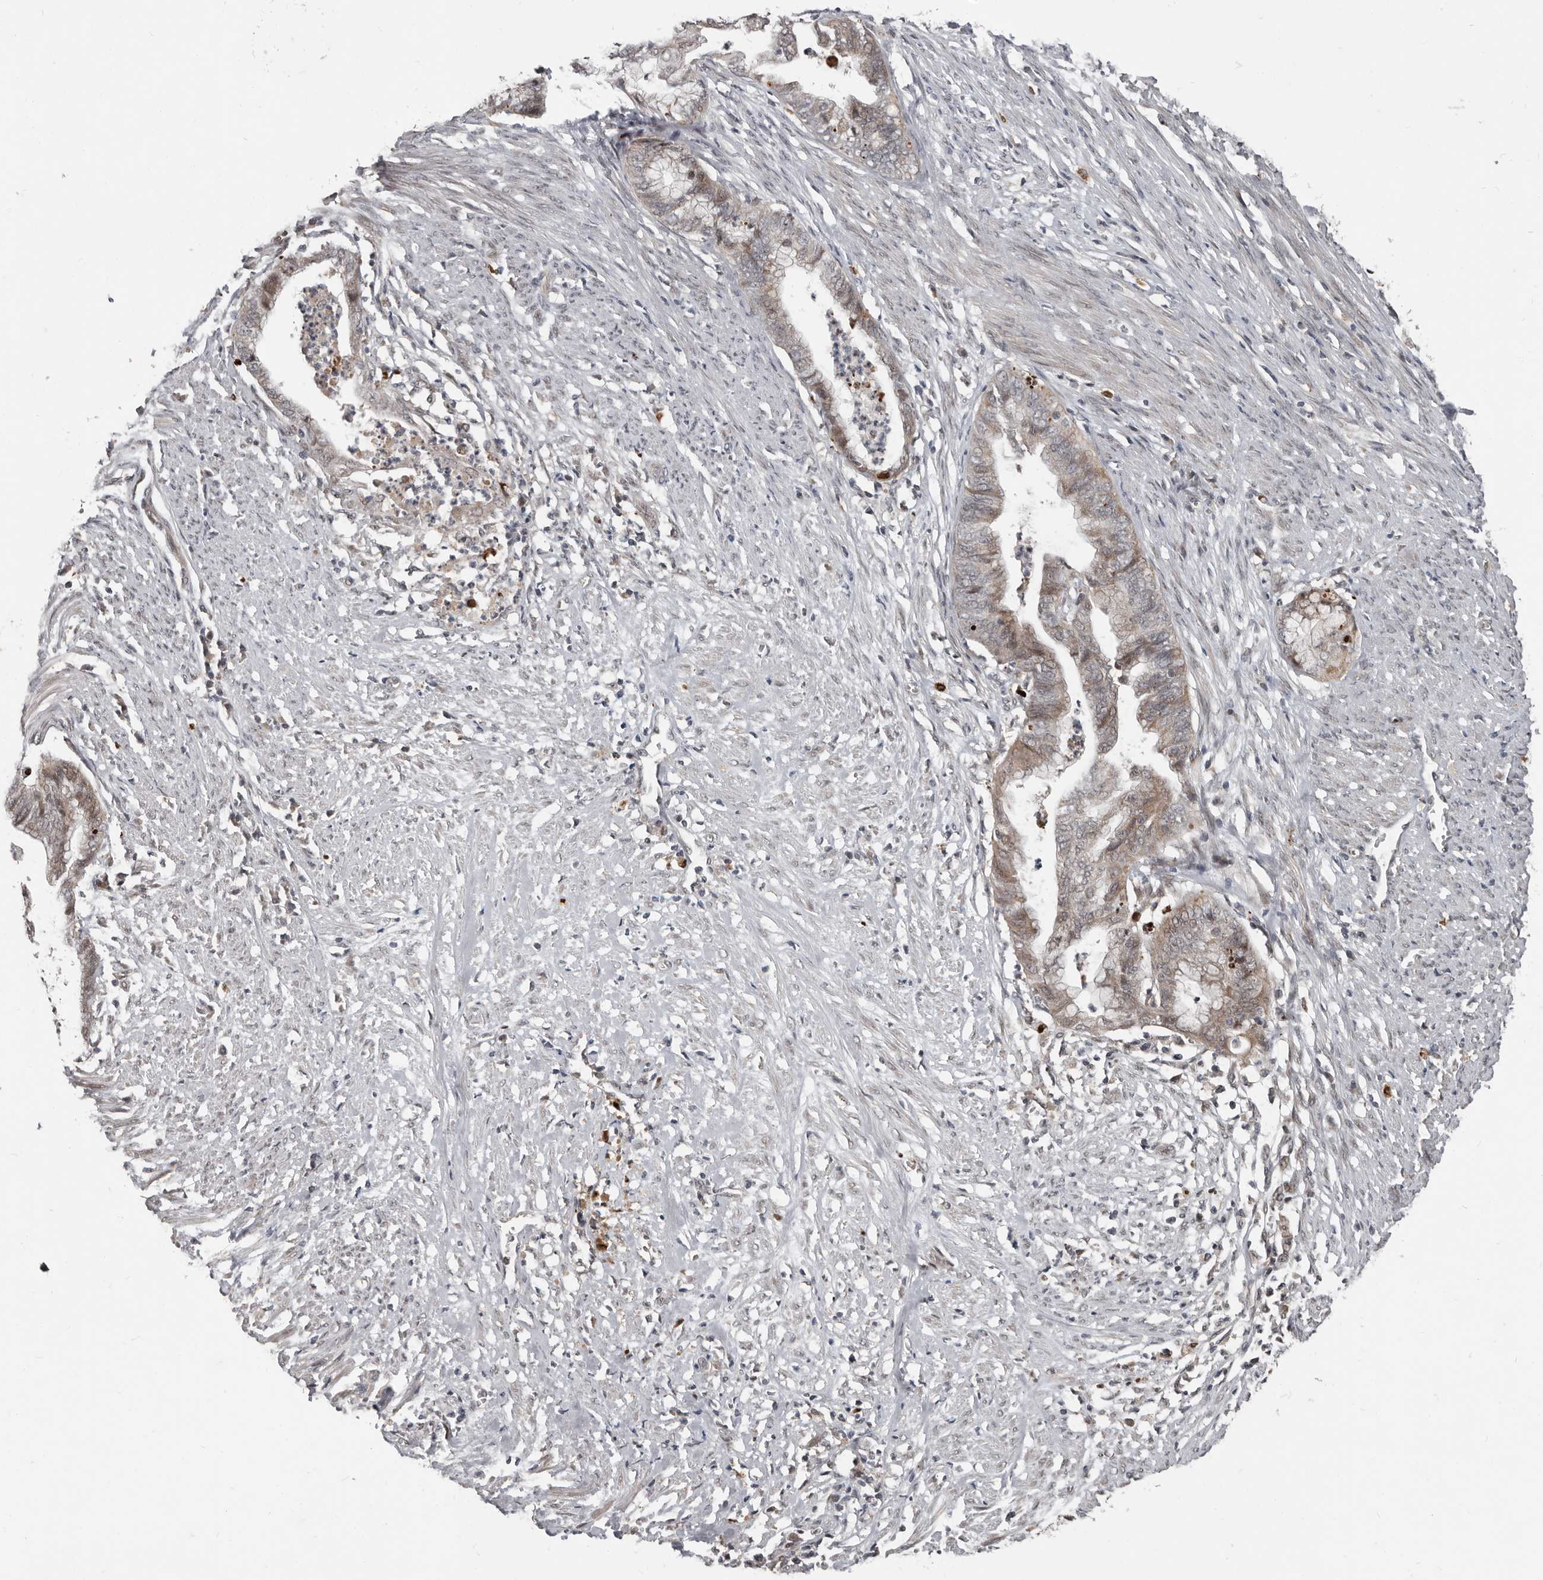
{"staining": {"intensity": "weak", "quantity": "25%-75%", "location": "cytoplasmic/membranous"}, "tissue": "endometrial cancer", "cell_type": "Tumor cells", "image_type": "cancer", "snomed": [{"axis": "morphology", "description": "Necrosis, NOS"}, {"axis": "morphology", "description": "Adenocarcinoma, NOS"}, {"axis": "topography", "description": "Endometrium"}], "caption": "This is a micrograph of immunohistochemistry (IHC) staining of endometrial cancer, which shows weak staining in the cytoplasmic/membranous of tumor cells.", "gene": "APOL6", "patient": {"sex": "female", "age": 79}}